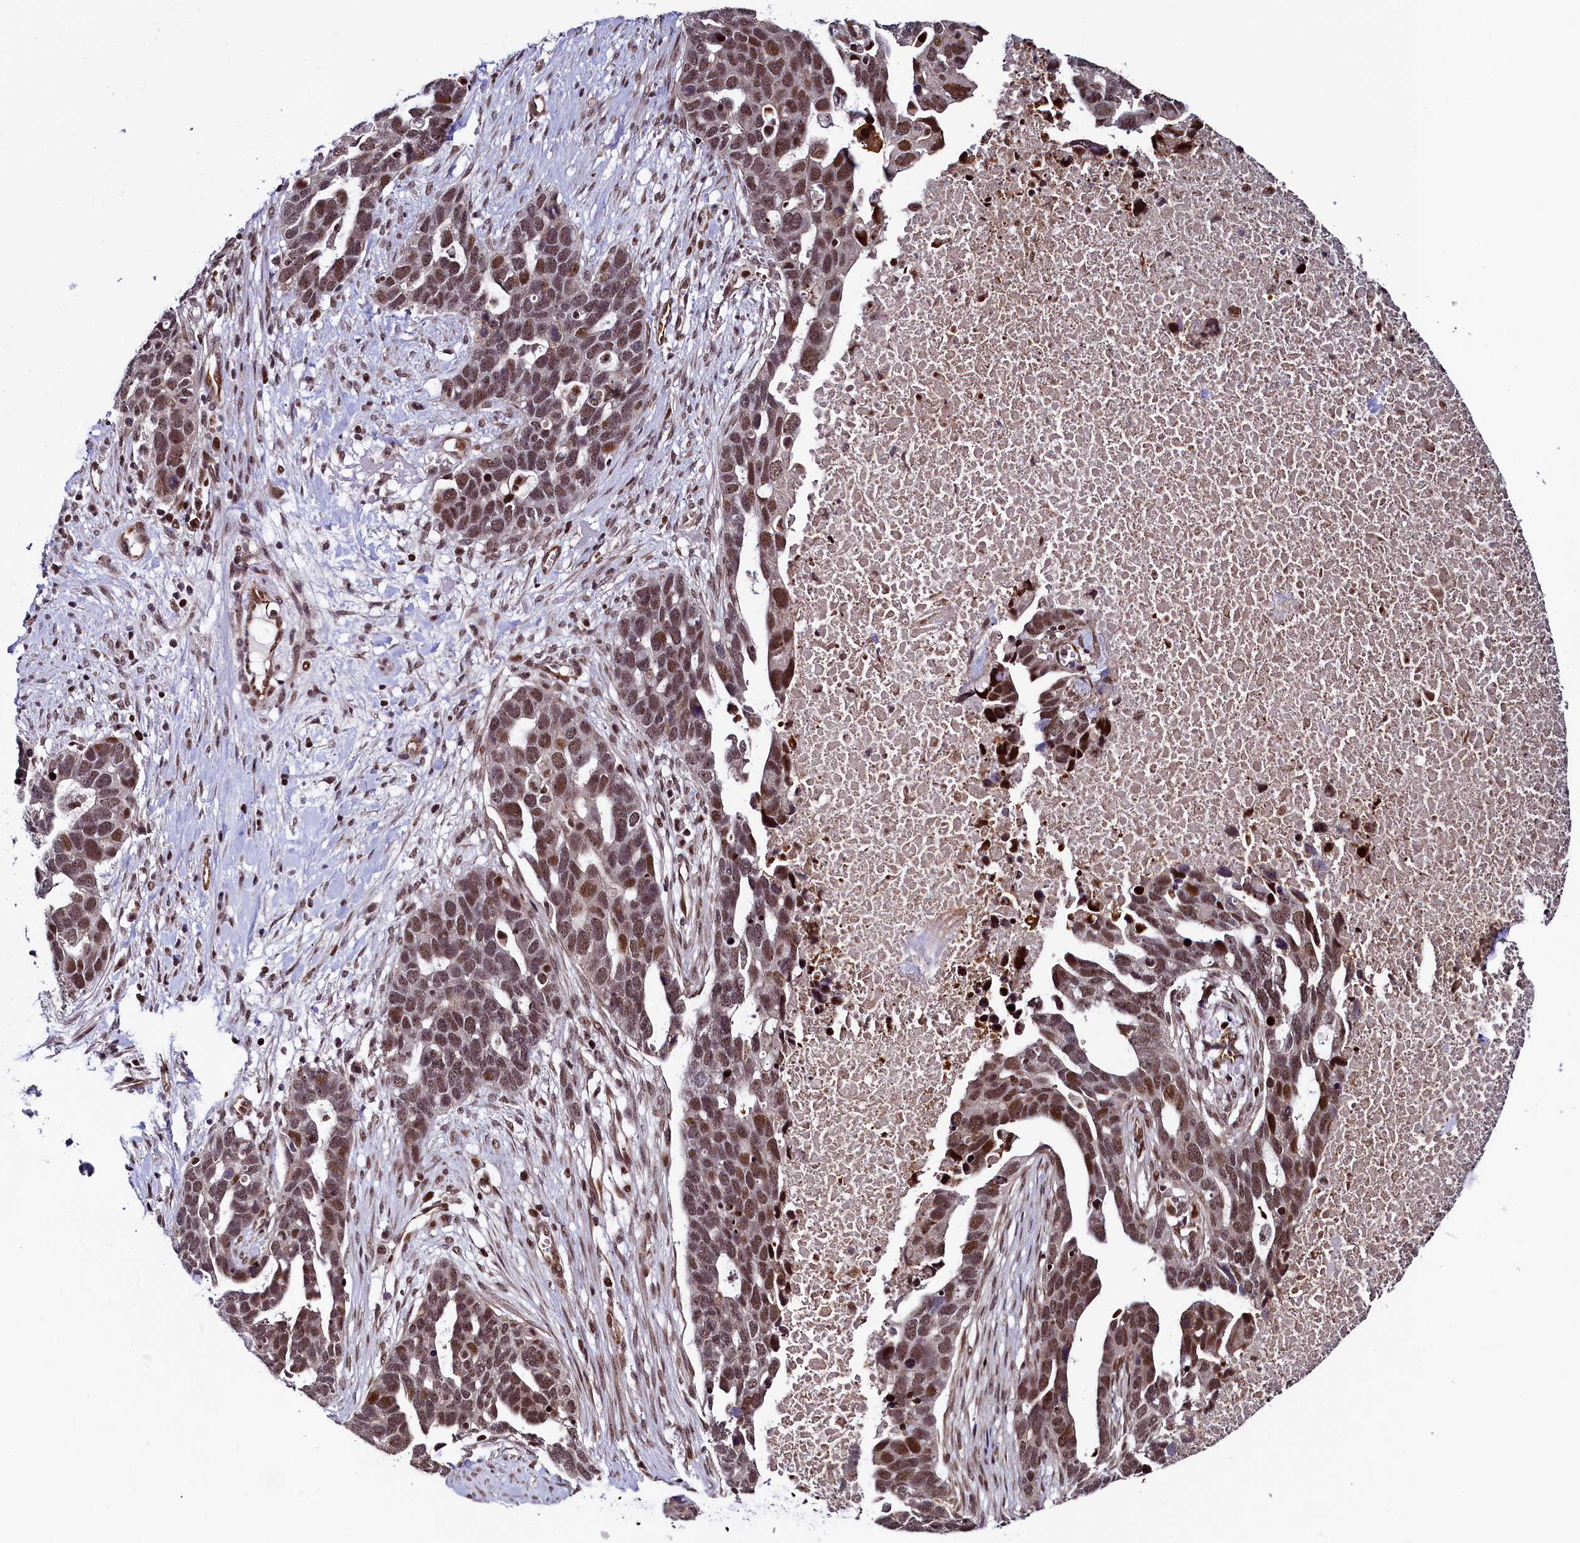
{"staining": {"intensity": "moderate", "quantity": ">75%", "location": "nuclear"}, "tissue": "ovarian cancer", "cell_type": "Tumor cells", "image_type": "cancer", "snomed": [{"axis": "morphology", "description": "Cystadenocarcinoma, serous, NOS"}, {"axis": "topography", "description": "Ovary"}], "caption": "The micrograph shows immunohistochemical staining of ovarian serous cystadenocarcinoma. There is moderate nuclear positivity is appreciated in about >75% of tumor cells.", "gene": "LEO1", "patient": {"sex": "female", "age": 54}}